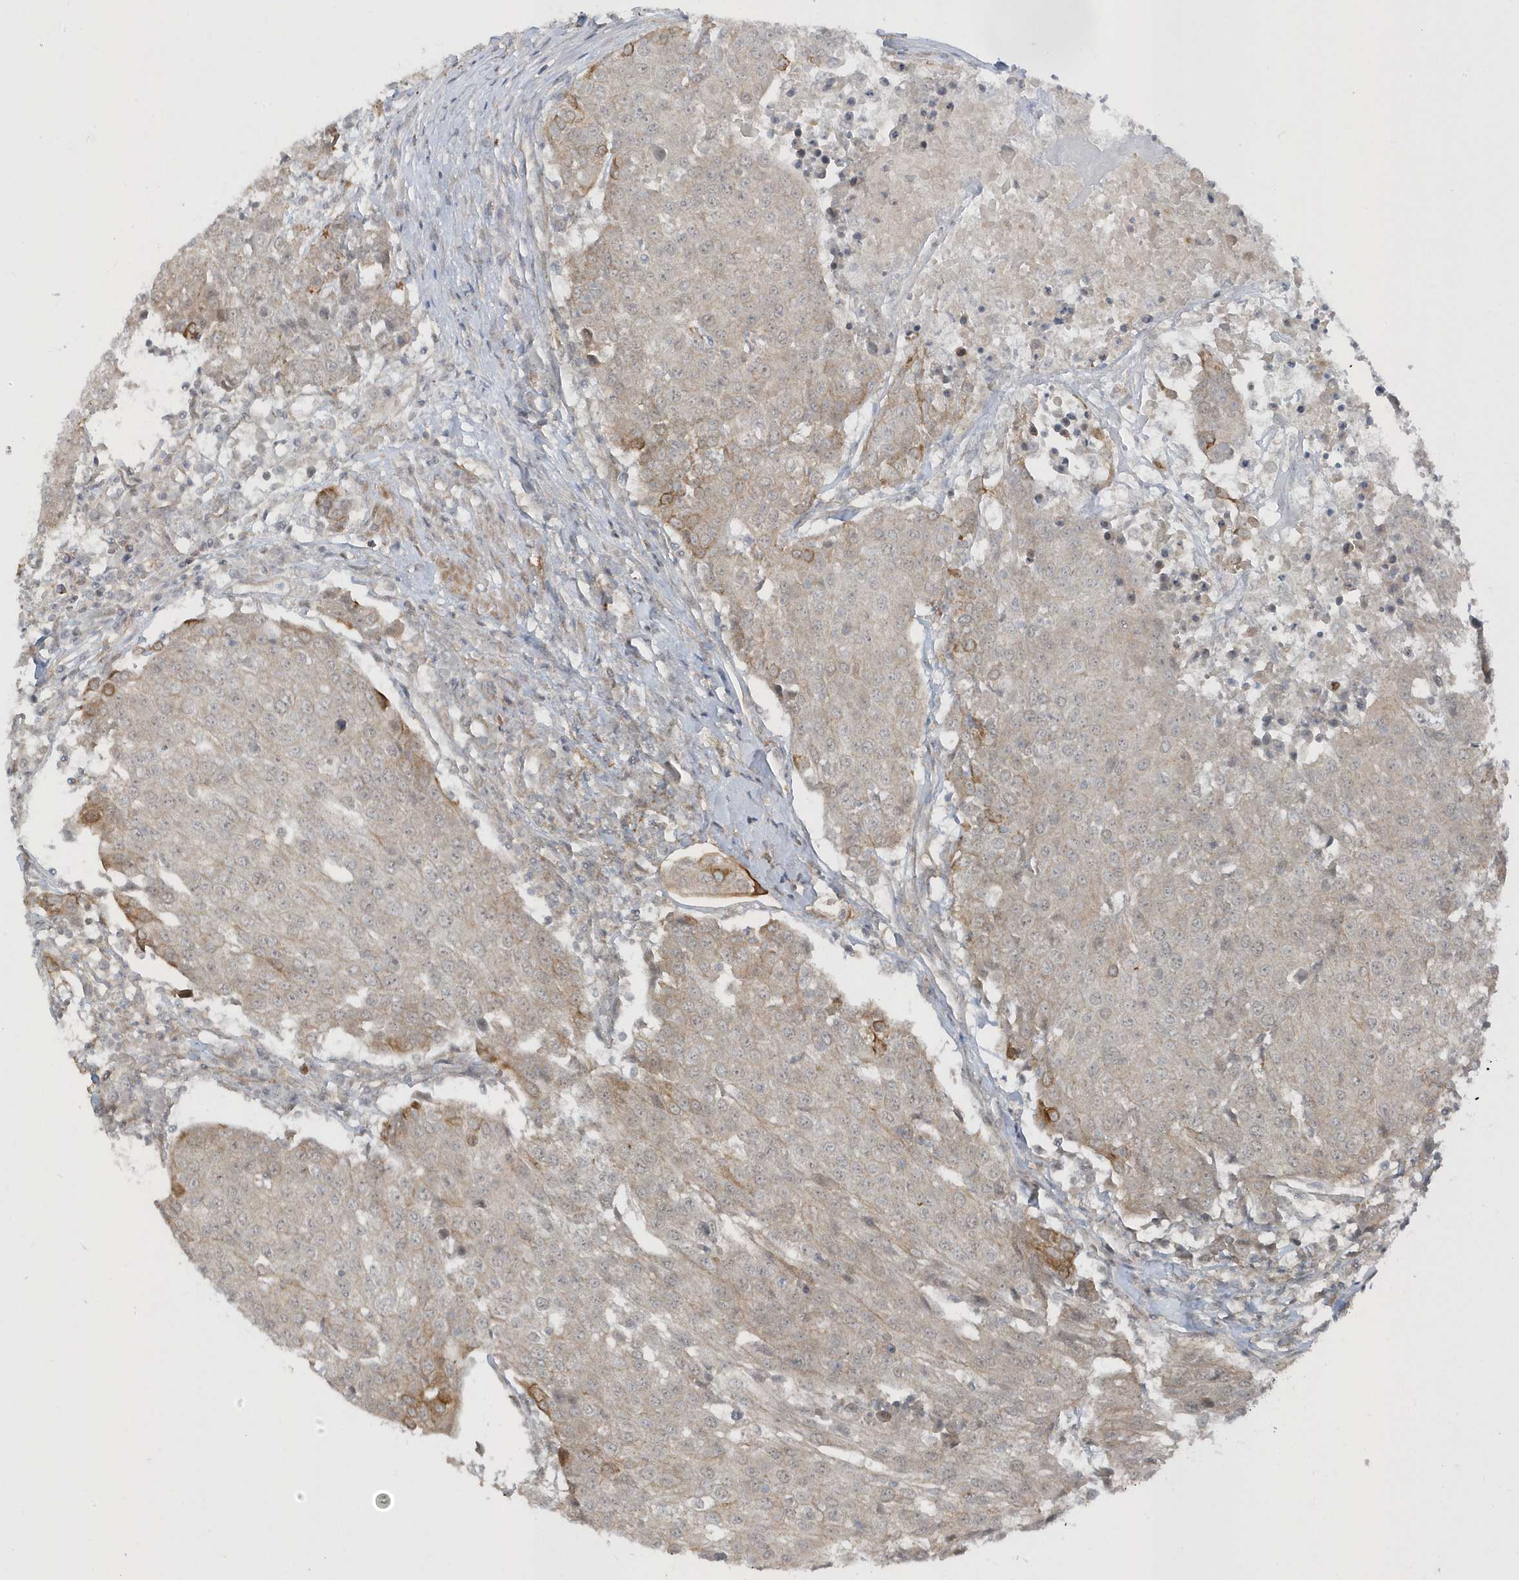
{"staining": {"intensity": "negative", "quantity": "none", "location": "none"}, "tissue": "urothelial cancer", "cell_type": "Tumor cells", "image_type": "cancer", "snomed": [{"axis": "morphology", "description": "Urothelial carcinoma, High grade"}, {"axis": "topography", "description": "Urinary bladder"}], "caption": "Micrograph shows no significant protein staining in tumor cells of urothelial cancer.", "gene": "PARD3B", "patient": {"sex": "female", "age": 85}}